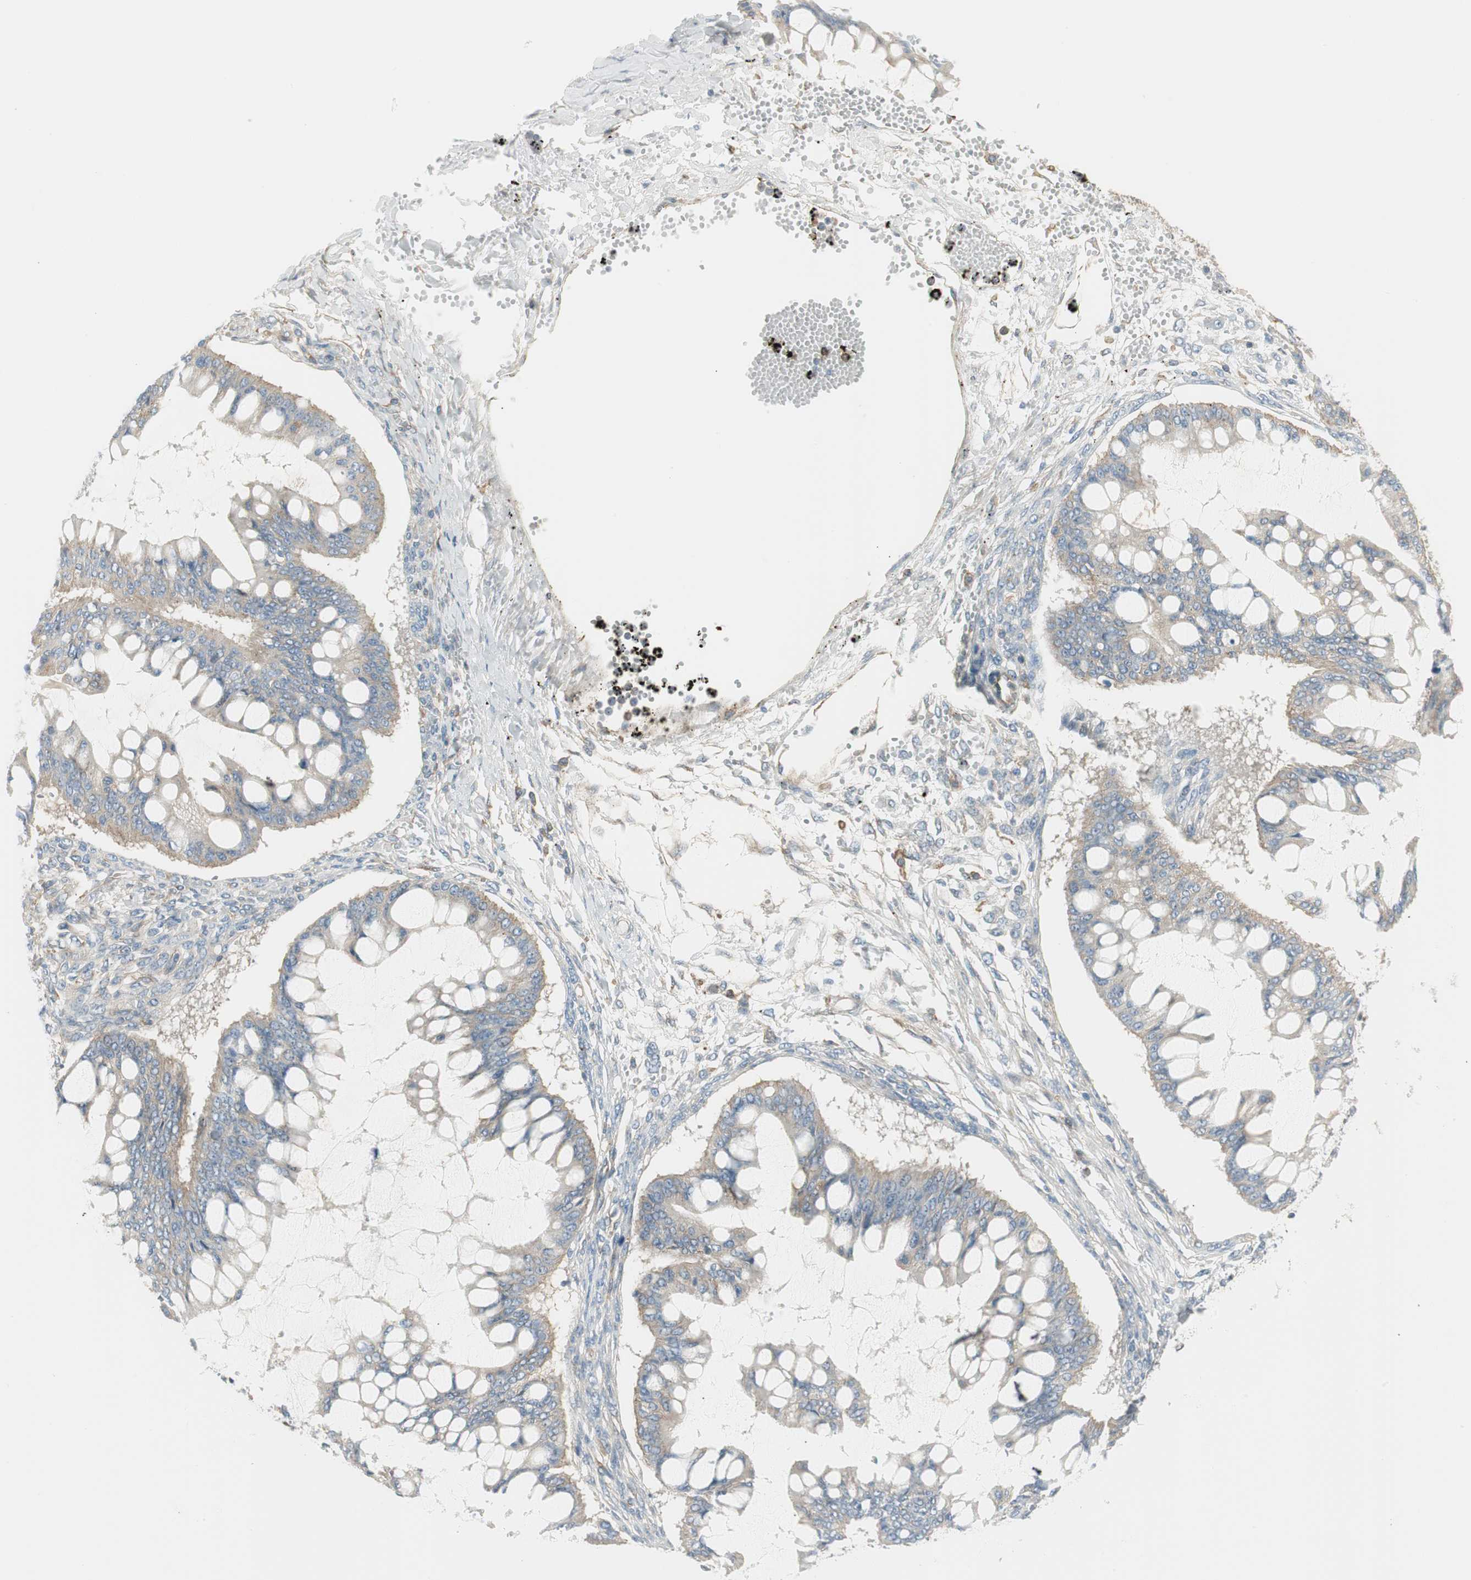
{"staining": {"intensity": "weak", "quantity": "25%-75%", "location": "cytoplasmic/membranous"}, "tissue": "ovarian cancer", "cell_type": "Tumor cells", "image_type": "cancer", "snomed": [{"axis": "morphology", "description": "Cystadenocarcinoma, mucinous, NOS"}, {"axis": "topography", "description": "Ovary"}], "caption": "Immunohistochemical staining of ovarian cancer (mucinous cystadenocarcinoma) shows weak cytoplasmic/membranous protein staining in approximately 25%-75% of tumor cells.", "gene": "AGFG1", "patient": {"sex": "female", "age": 73}}